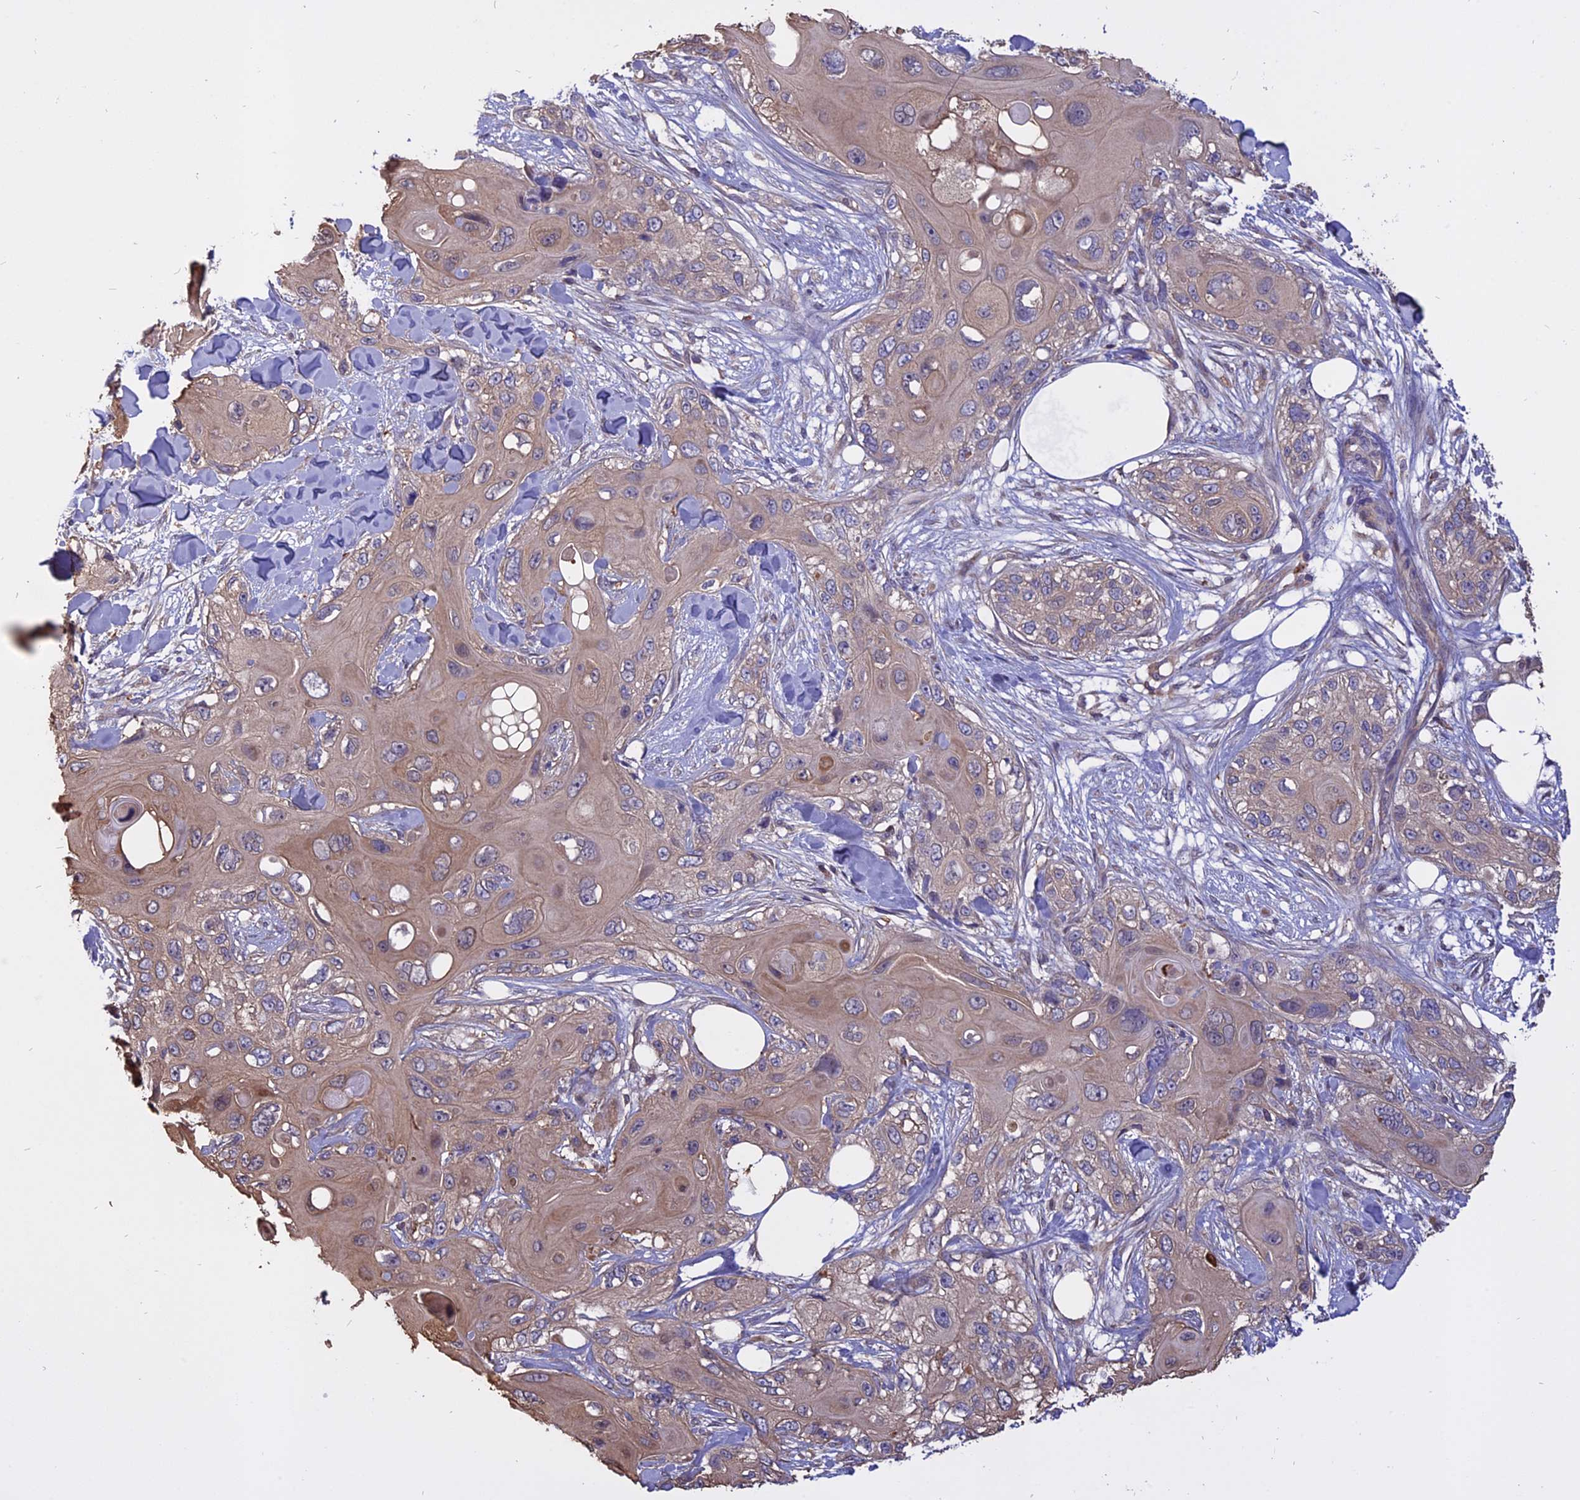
{"staining": {"intensity": "weak", "quantity": ">75%", "location": "cytoplasmic/membranous"}, "tissue": "skin cancer", "cell_type": "Tumor cells", "image_type": "cancer", "snomed": [{"axis": "morphology", "description": "Normal tissue, NOS"}, {"axis": "morphology", "description": "Squamous cell carcinoma, NOS"}, {"axis": "topography", "description": "Skin"}], "caption": "Immunohistochemical staining of human skin cancer (squamous cell carcinoma) exhibits weak cytoplasmic/membranous protein staining in about >75% of tumor cells. (brown staining indicates protein expression, while blue staining denotes nuclei).", "gene": "CARMIL2", "patient": {"sex": "male", "age": 72}}